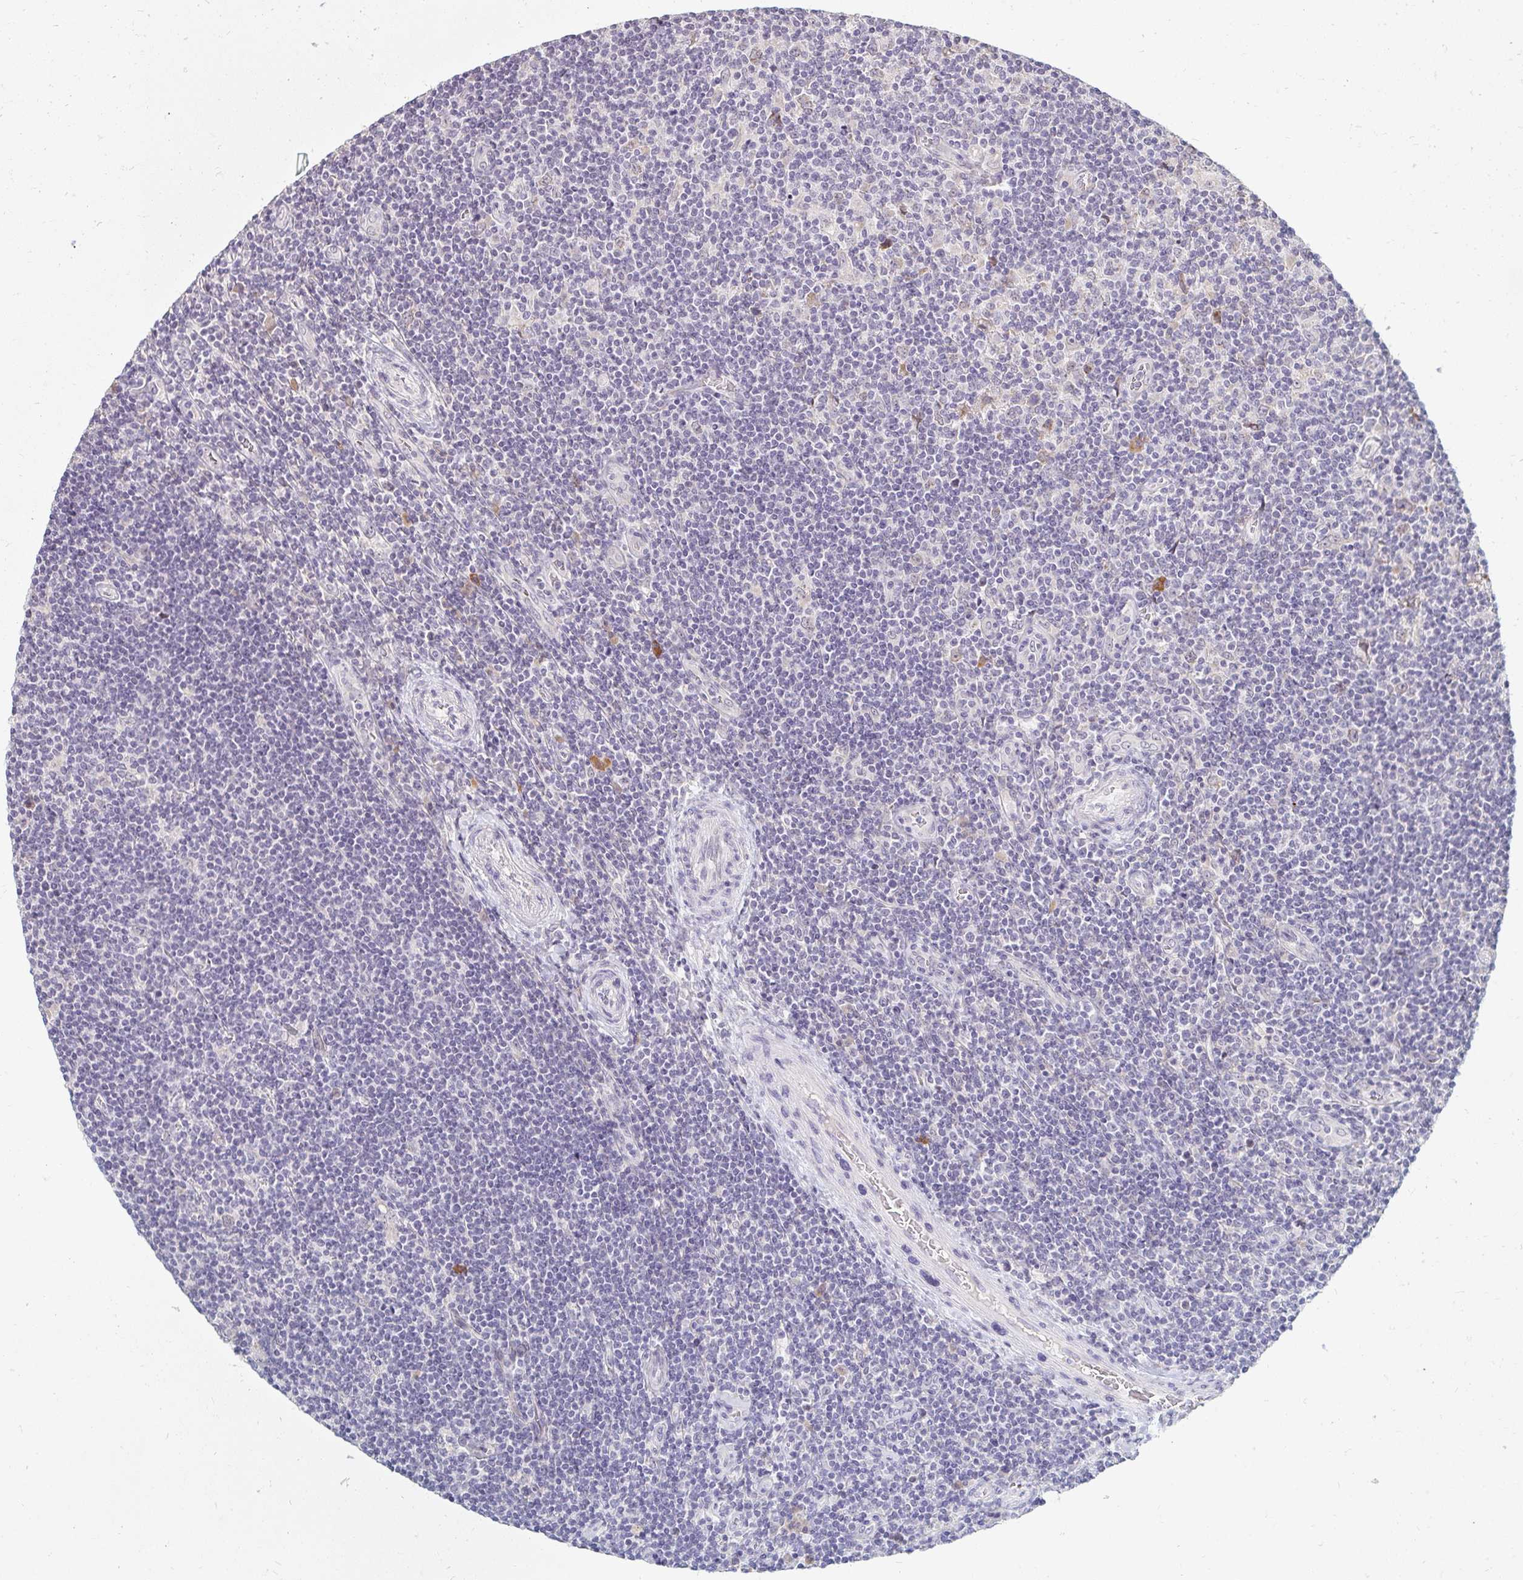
{"staining": {"intensity": "negative", "quantity": "none", "location": "none"}, "tissue": "lymphoma", "cell_type": "Tumor cells", "image_type": "cancer", "snomed": [{"axis": "morphology", "description": "Hodgkin's disease, NOS"}, {"axis": "topography", "description": "Lymph node"}], "caption": "Immunohistochemistry of lymphoma displays no expression in tumor cells.", "gene": "DDN", "patient": {"sex": "male", "age": 40}}